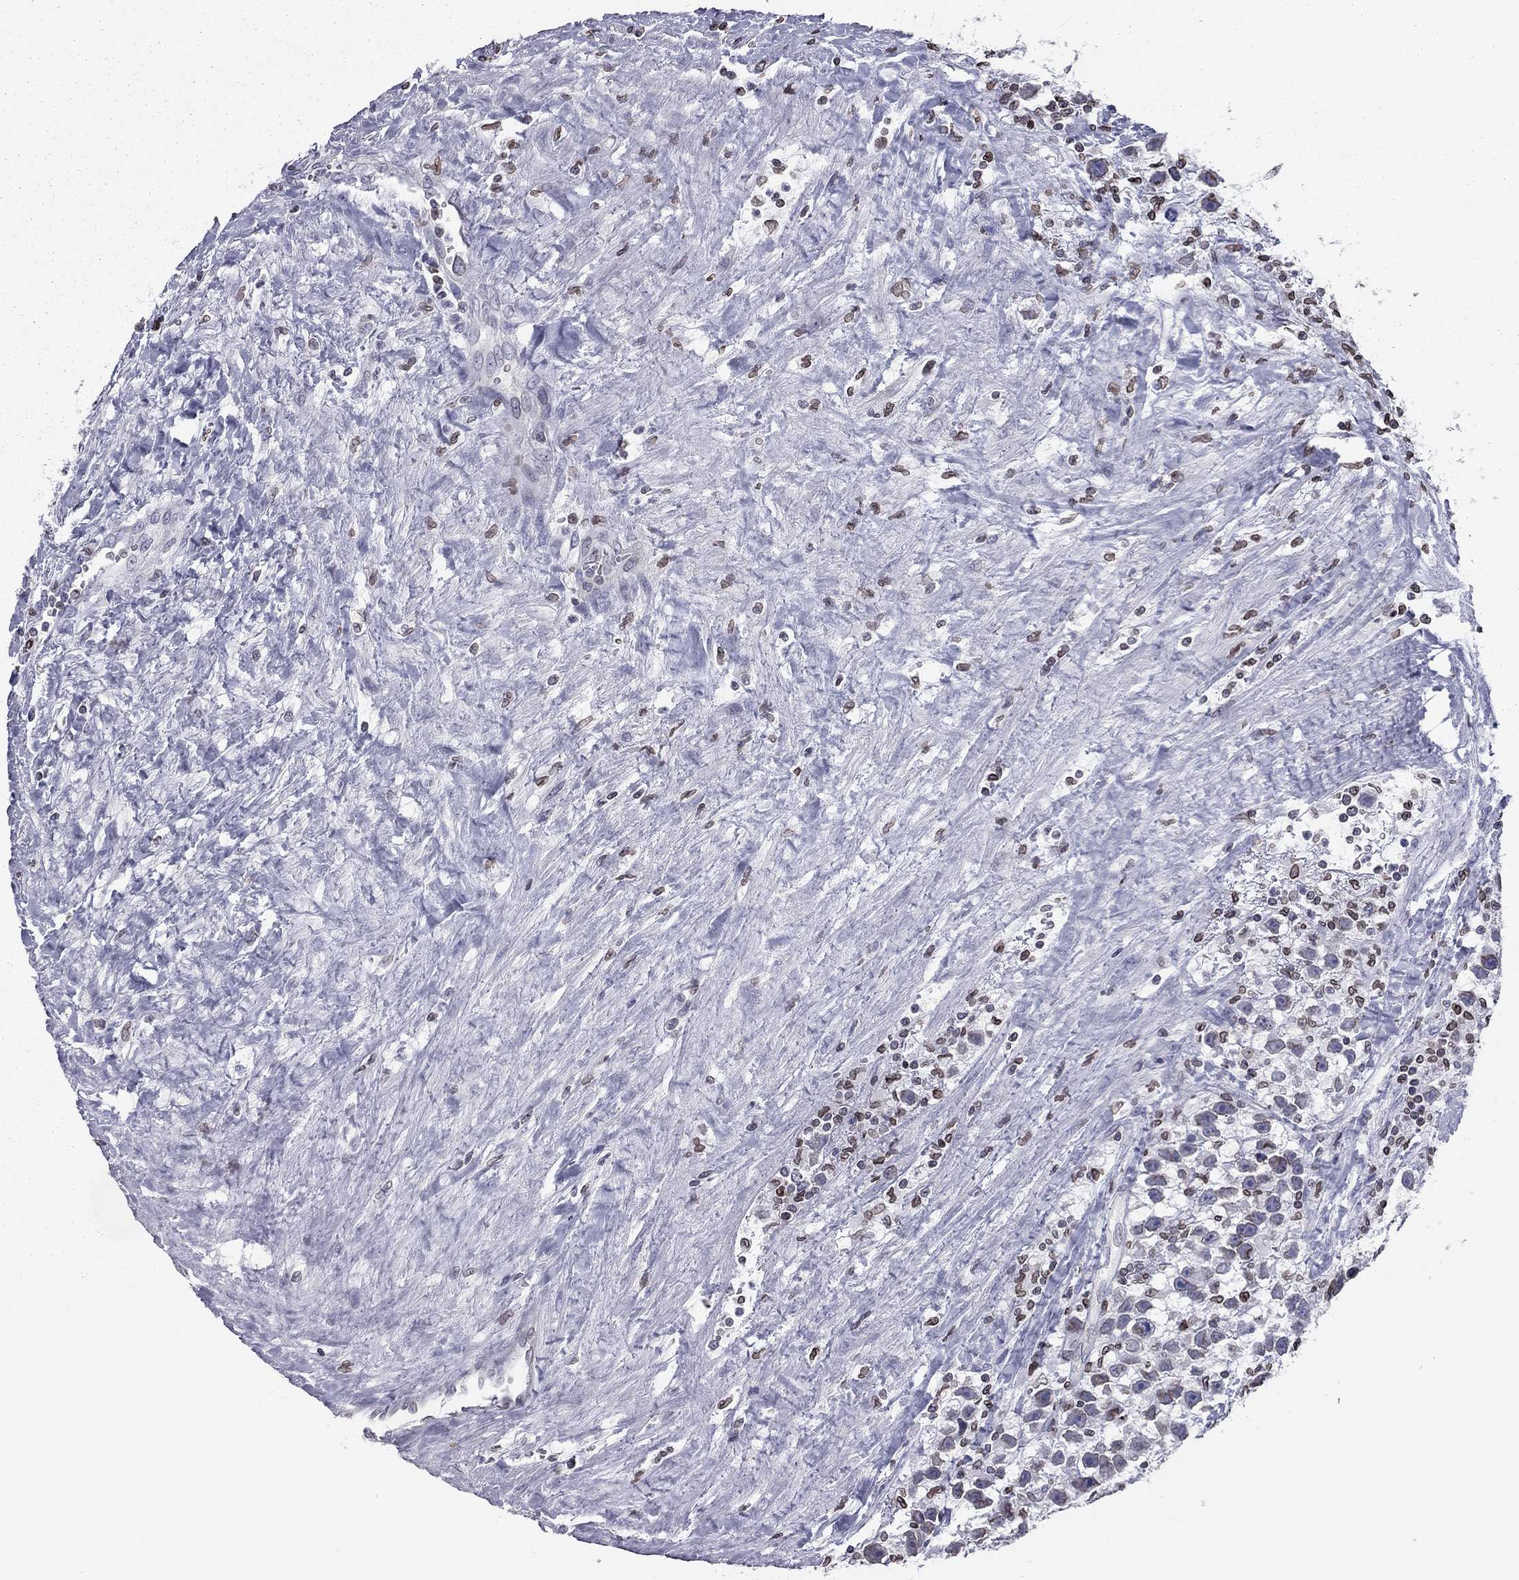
{"staining": {"intensity": "moderate", "quantity": ">75%", "location": "cytoplasmic/membranous,nuclear"}, "tissue": "testis cancer", "cell_type": "Tumor cells", "image_type": "cancer", "snomed": [{"axis": "morphology", "description": "Seminoma, NOS"}, {"axis": "topography", "description": "Testis"}], "caption": "Human testis cancer stained with a protein marker shows moderate staining in tumor cells.", "gene": "ESPL1", "patient": {"sex": "male", "age": 43}}